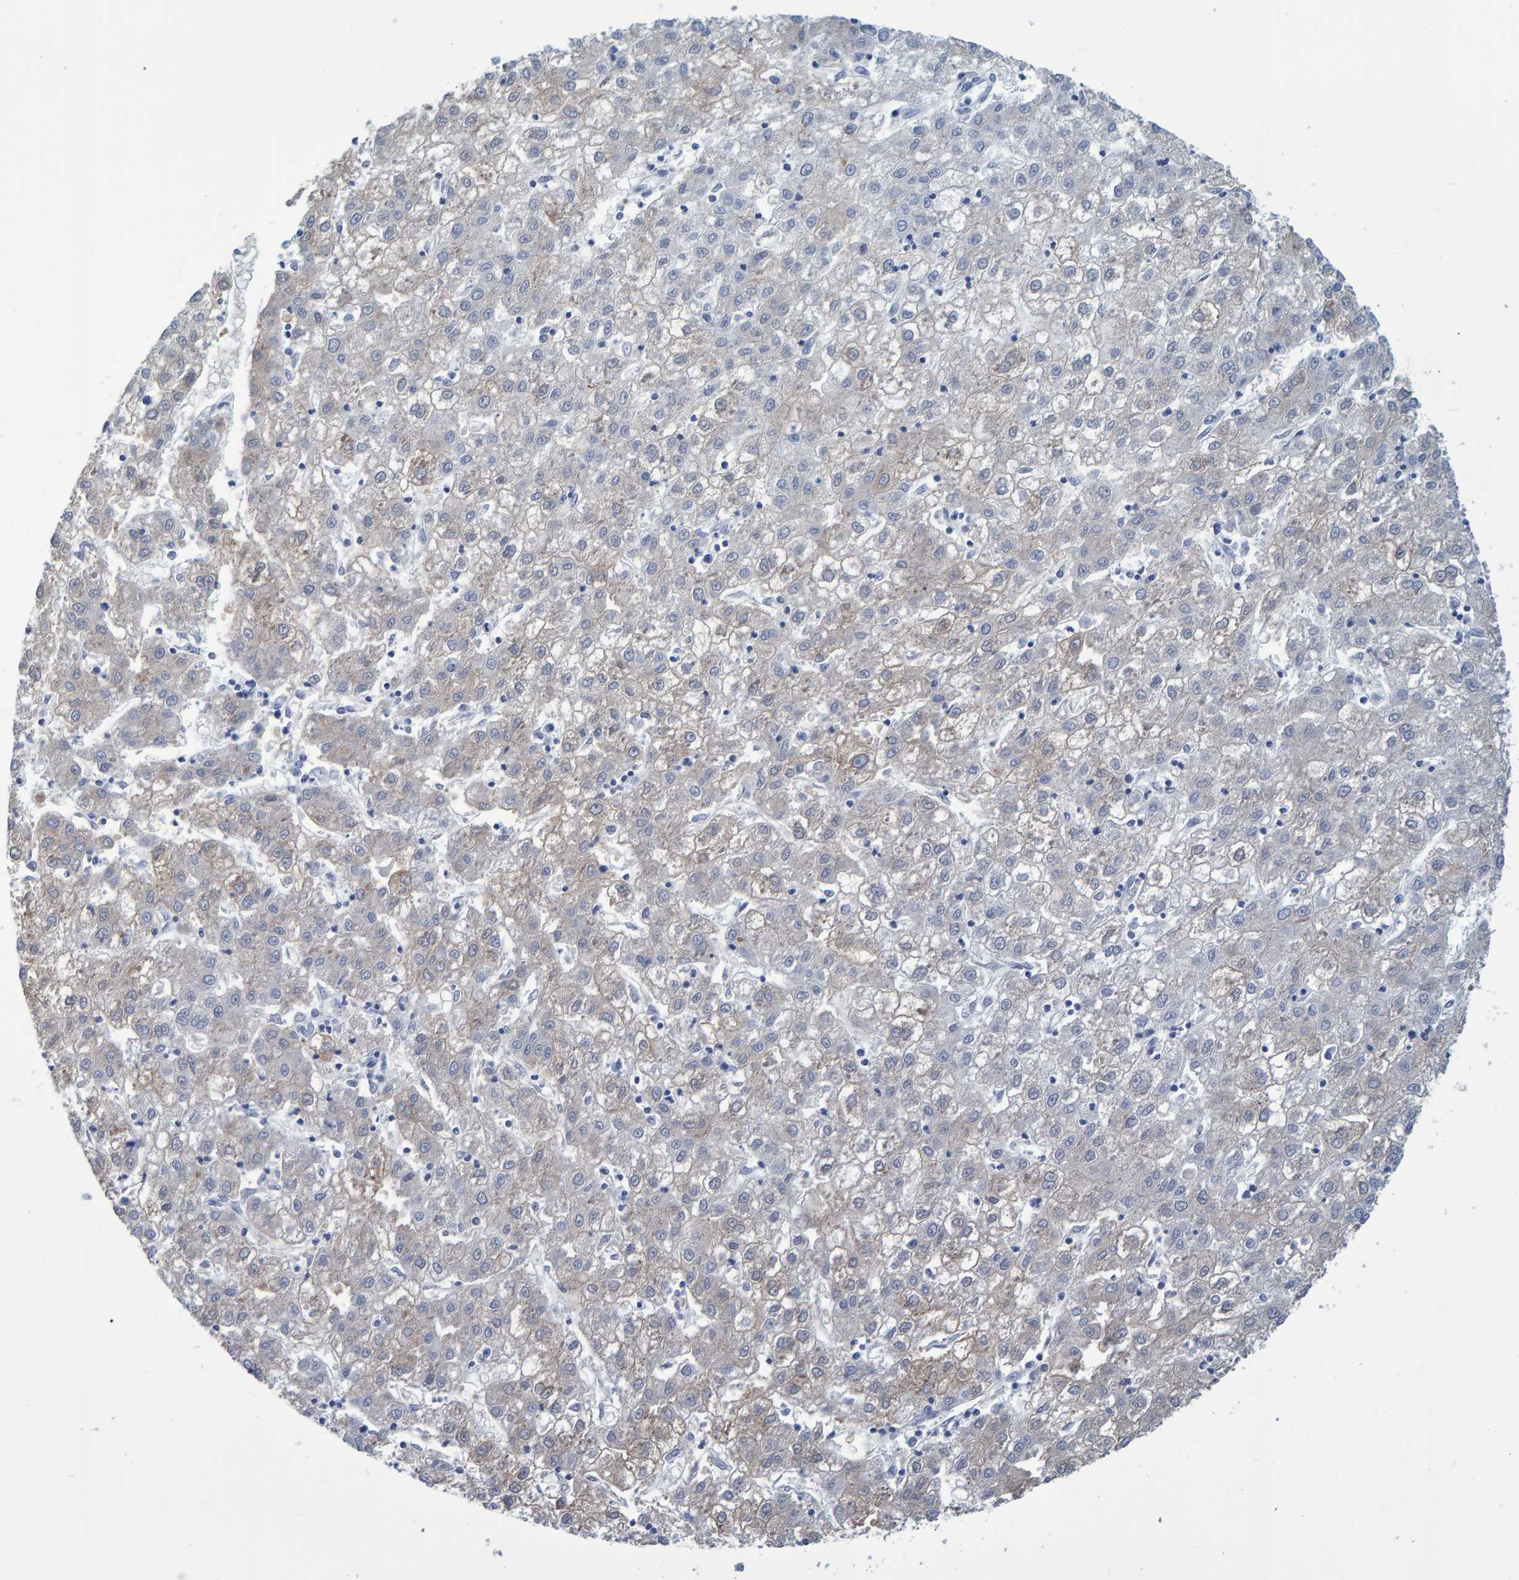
{"staining": {"intensity": "weak", "quantity": "<25%", "location": "cytoplasmic/membranous"}, "tissue": "liver cancer", "cell_type": "Tumor cells", "image_type": "cancer", "snomed": [{"axis": "morphology", "description": "Carcinoma, Hepatocellular, NOS"}, {"axis": "topography", "description": "Liver"}], "caption": "Liver cancer (hepatocellular carcinoma) stained for a protein using immunohistochemistry (IHC) shows no staining tumor cells.", "gene": "PROCA1", "patient": {"sex": "male", "age": 72}}